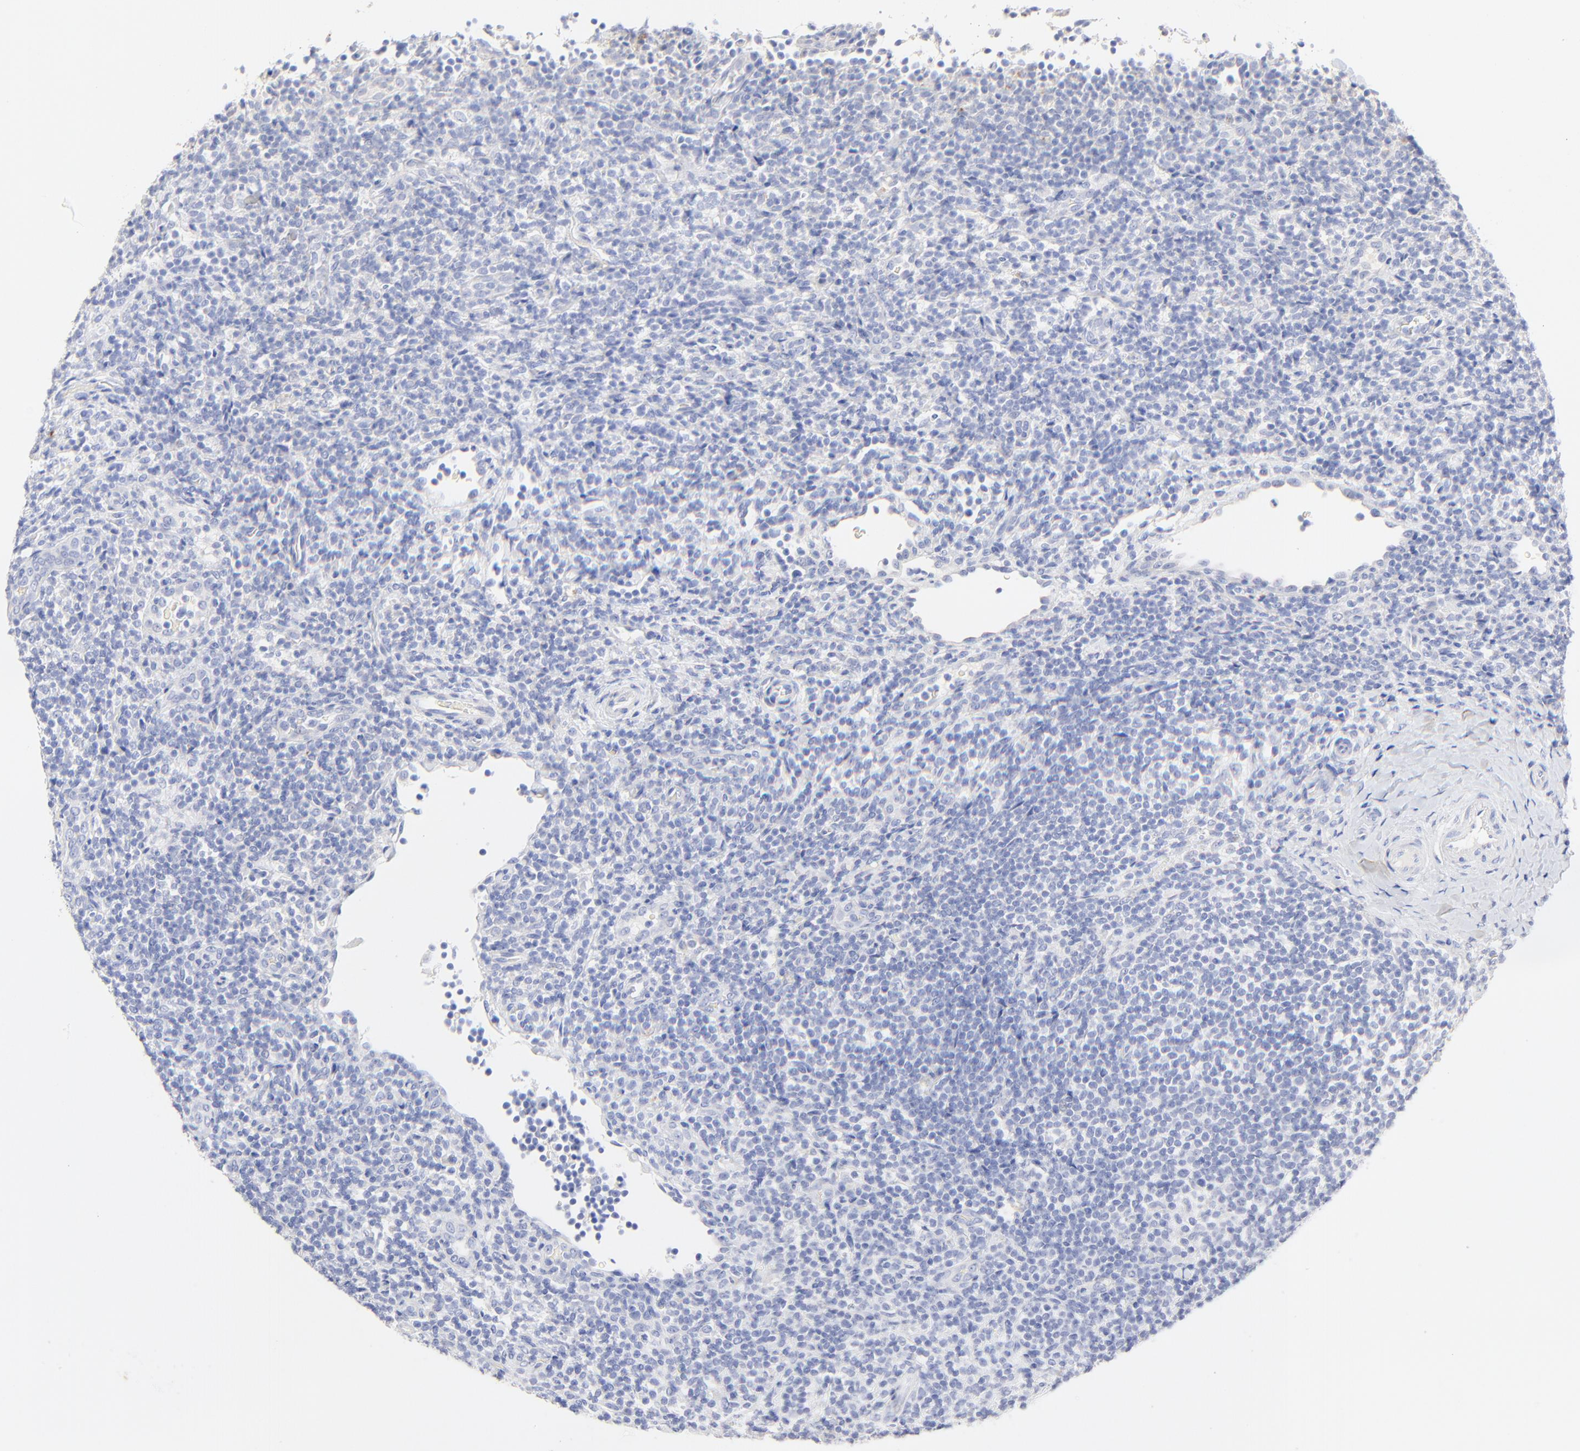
{"staining": {"intensity": "negative", "quantity": "none", "location": "none"}, "tissue": "lymphoma", "cell_type": "Tumor cells", "image_type": "cancer", "snomed": [{"axis": "morphology", "description": "Malignant lymphoma, non-Hodgkin's type, Low grade"}, {"axis": "topography", "description": "Lymph node"}], "caption": "An IHC image of low-grade malignant lymphoma, non-Hodgkin's type is shown. There is no staining in tumor cells of low-grade malignant lymphoma, non-Hodgkin's type.", "gene": "SULT4A1", "patient": {"sex": "female", "age": 76}}